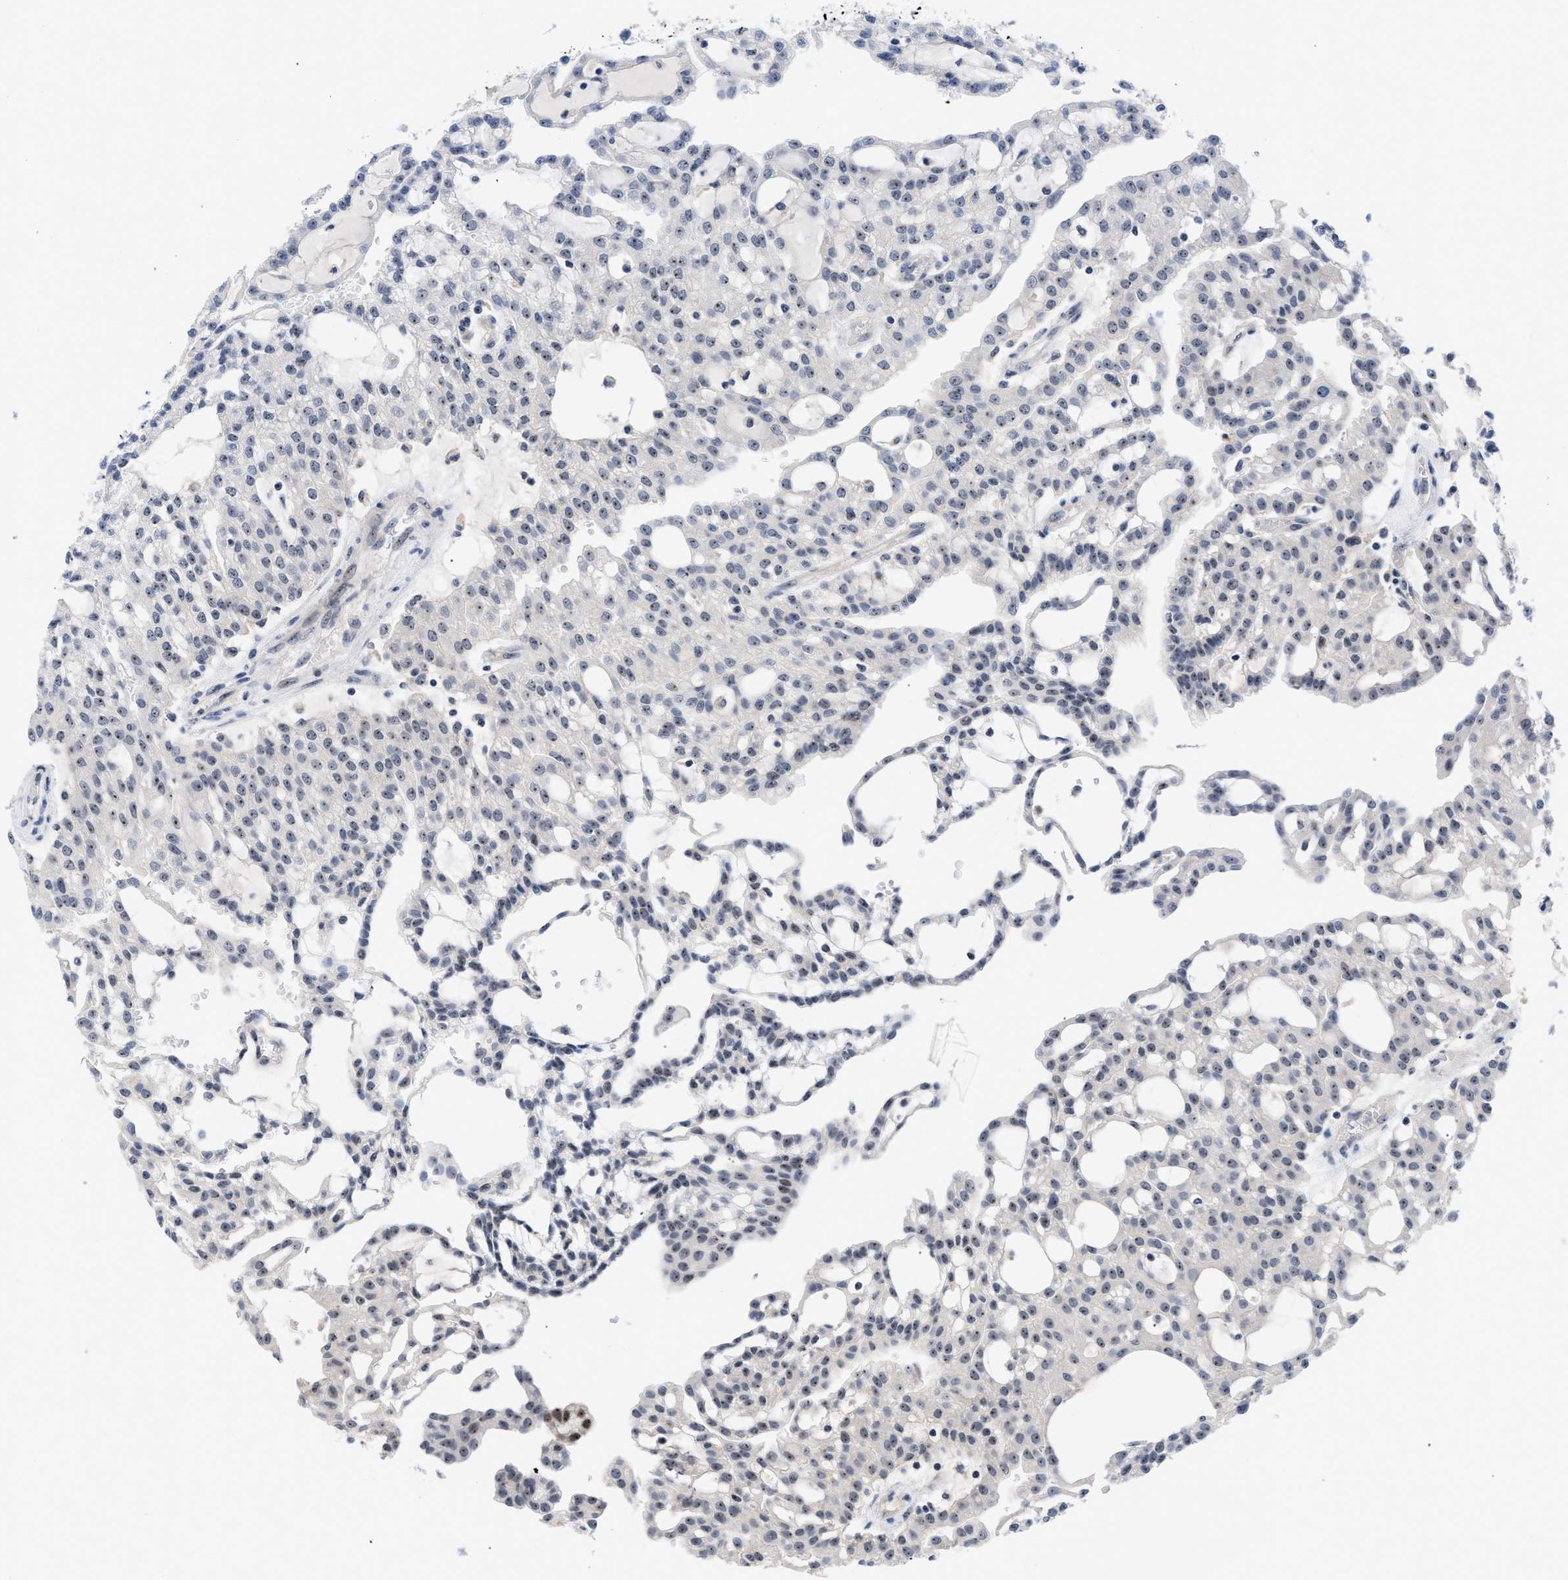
{"staining": {"intensity": "weak", "quantity": "25%-75%", "location": "nuclear"}, "tissue": "renal cancer", "cell_type": "Tumor cells", "image_type": "cancer", "snomed": [{"axis": "morphology", "description": "Adenocarcinoma, NOS"}, {"axis": "topography", "description": "Kidney"}], "caption": "A brown stain highlights weak nuclear positivity of a protein in human renal cancer tumor cells. (Stains: DAB (3,3'-diaminobenzidine) in brown, nuclei in blue, Microscopy: brightfield microscopy at high magnification).", "gene": "NOP58", "patient": {"sex": "male", "age": 63}}